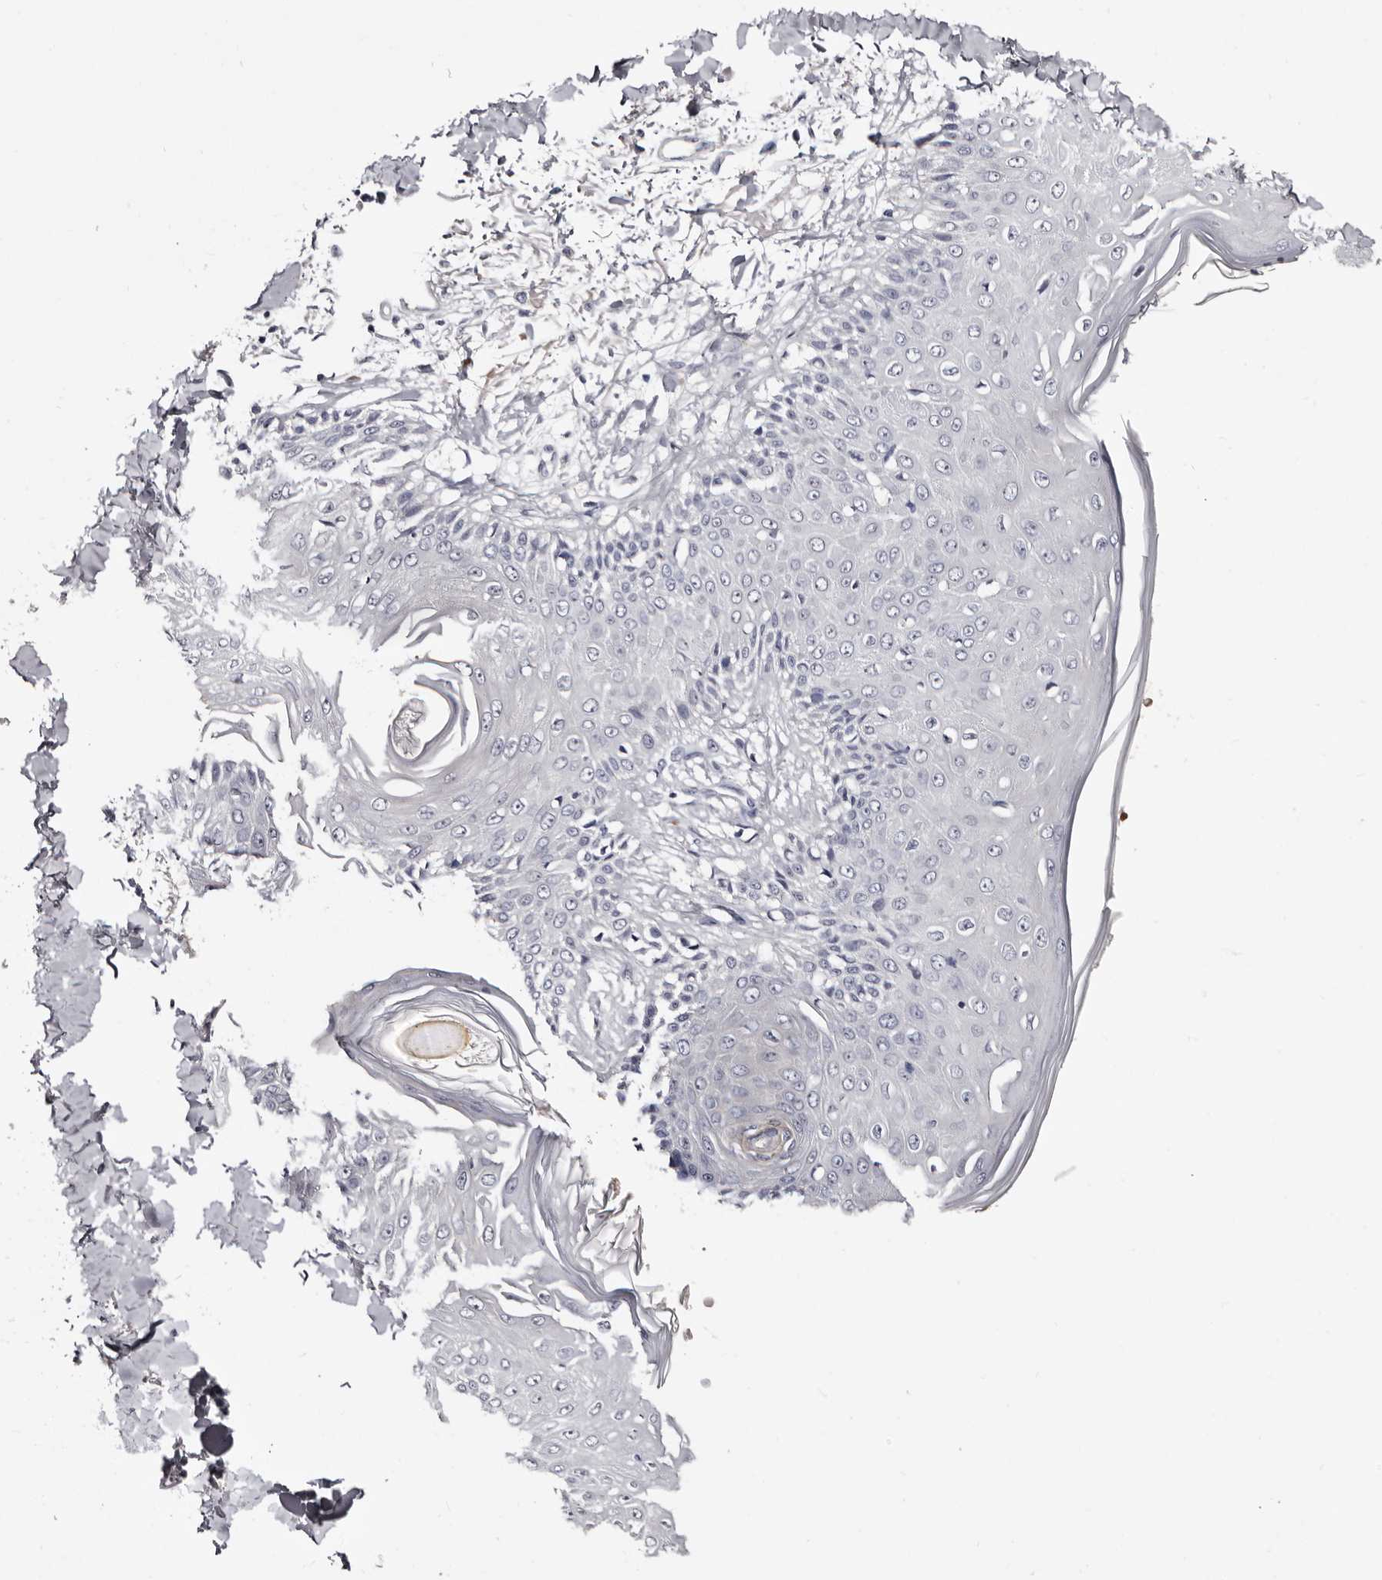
{"staining": {"intensity": "negative", "quantity": "none", "location": "none"}, "tissue": "skin", "cell_type": "Fibroblasts", "image_type": "normal", "snomed": [{"axis": "morphology", "description": "Normal tissue, NOS"}, {"axis": "morphology", "description": "Squamous cell carcinoma, NOS"}, {"axis": "topography", "description": "Skin"}, {"axis": "topography", "description": "Peripheral nerve tissue"}], "caption": "IHC image of benign skin stained for a protein (brown), which demonstrates no positivity in fibroblasts.", "gene": "BPGM", "patient": {"sex": "male", "age": 83}}